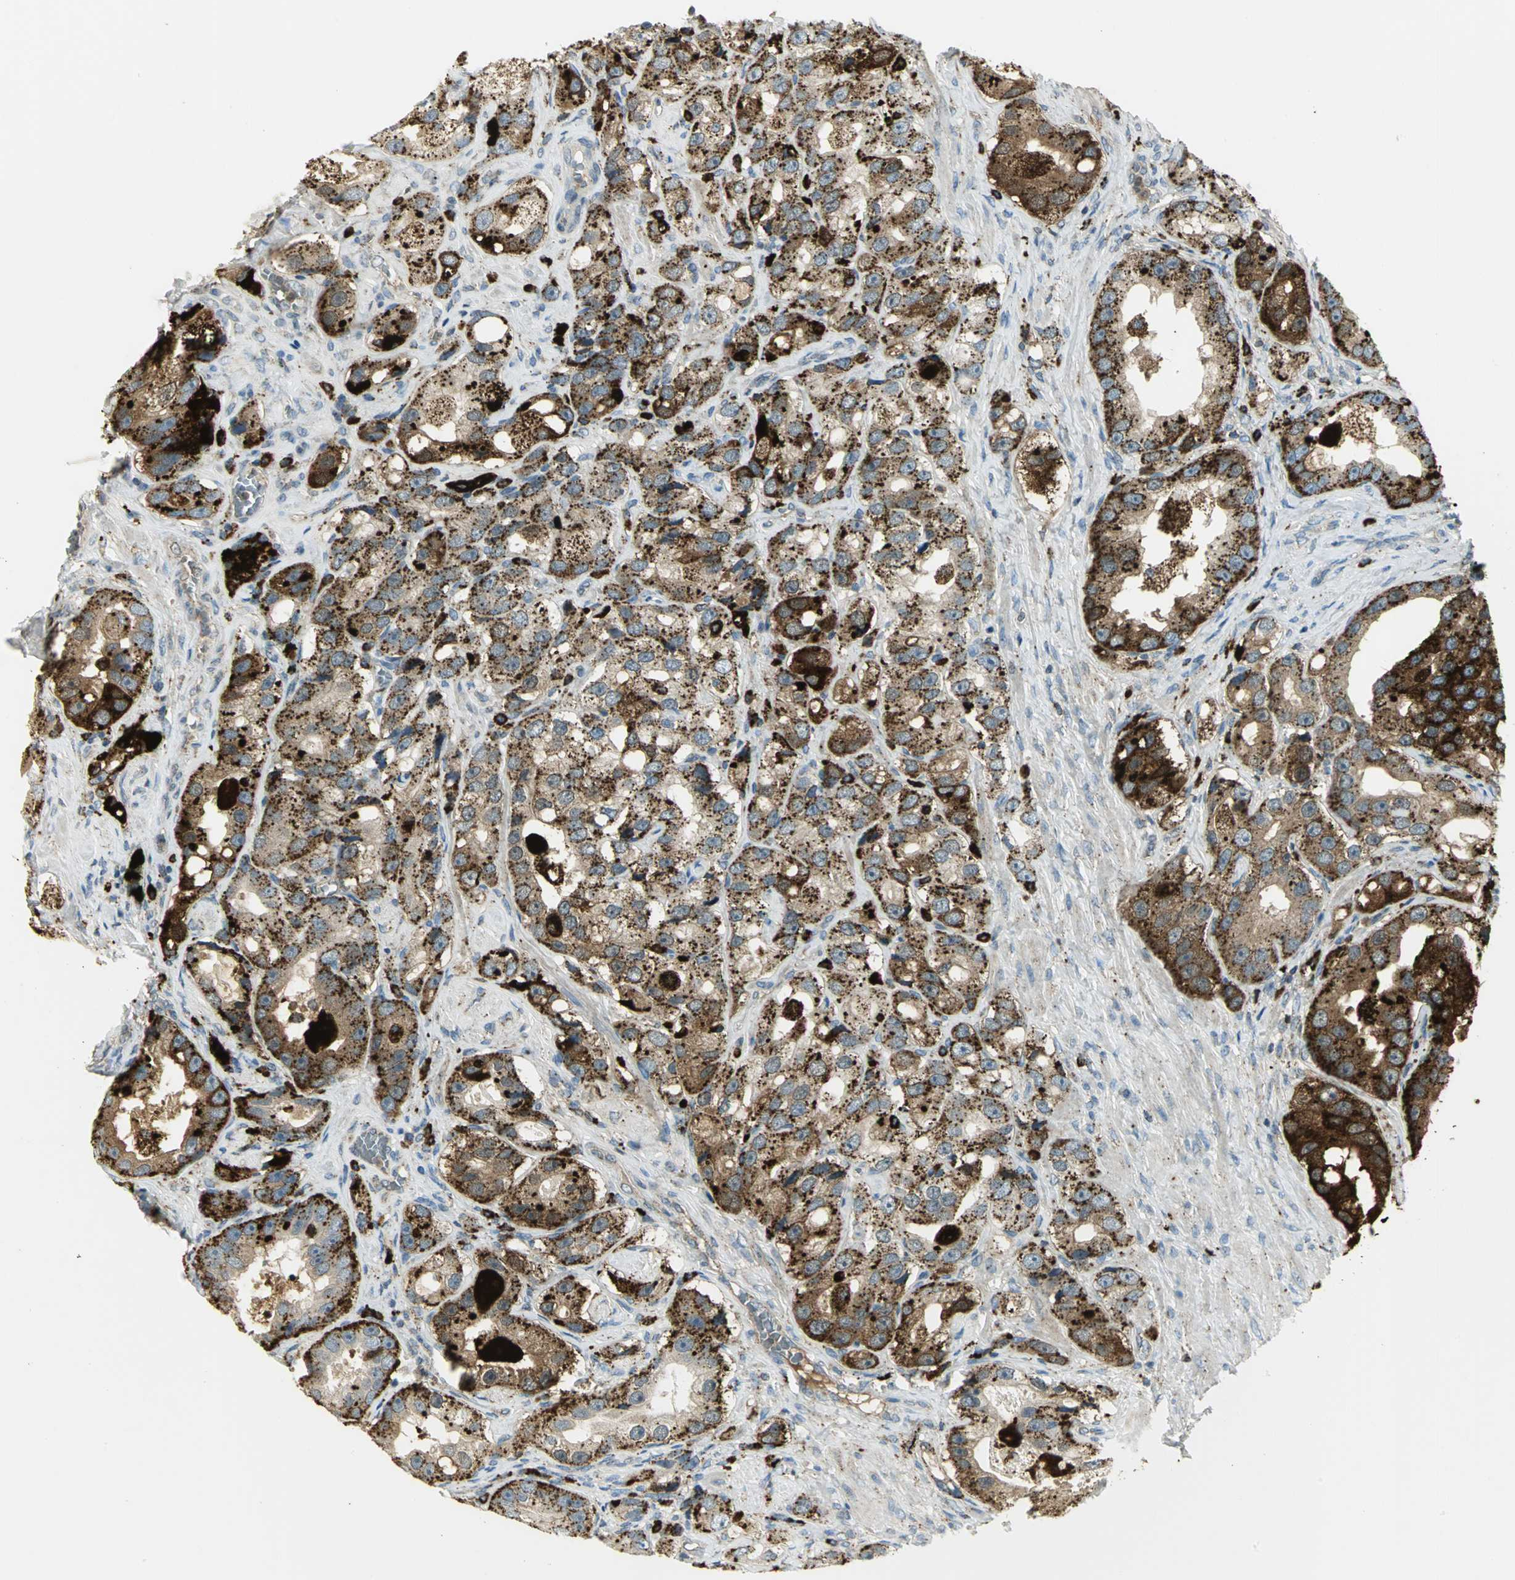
{"staining": {"intensity": "strong", "quantity": ">75%", "location": "cytoplasmic/membranous"}, "tissue": "prostate cancer", "cell_type": "Tumor cells", "image_type": "cancer", "snomed": [{"axis": "morphology", "description": "Adenocarcinoma, High grade"}, {"axis": "topography", "description": "Prostate"}], "caption": "A high amount of strong cytoplasmic/membranous positivity is identified in approximately >75% of tumor cells in prostate cancer tissue.", "gene": "ARSA", "patient": {"sex": "male", "age": 63}}